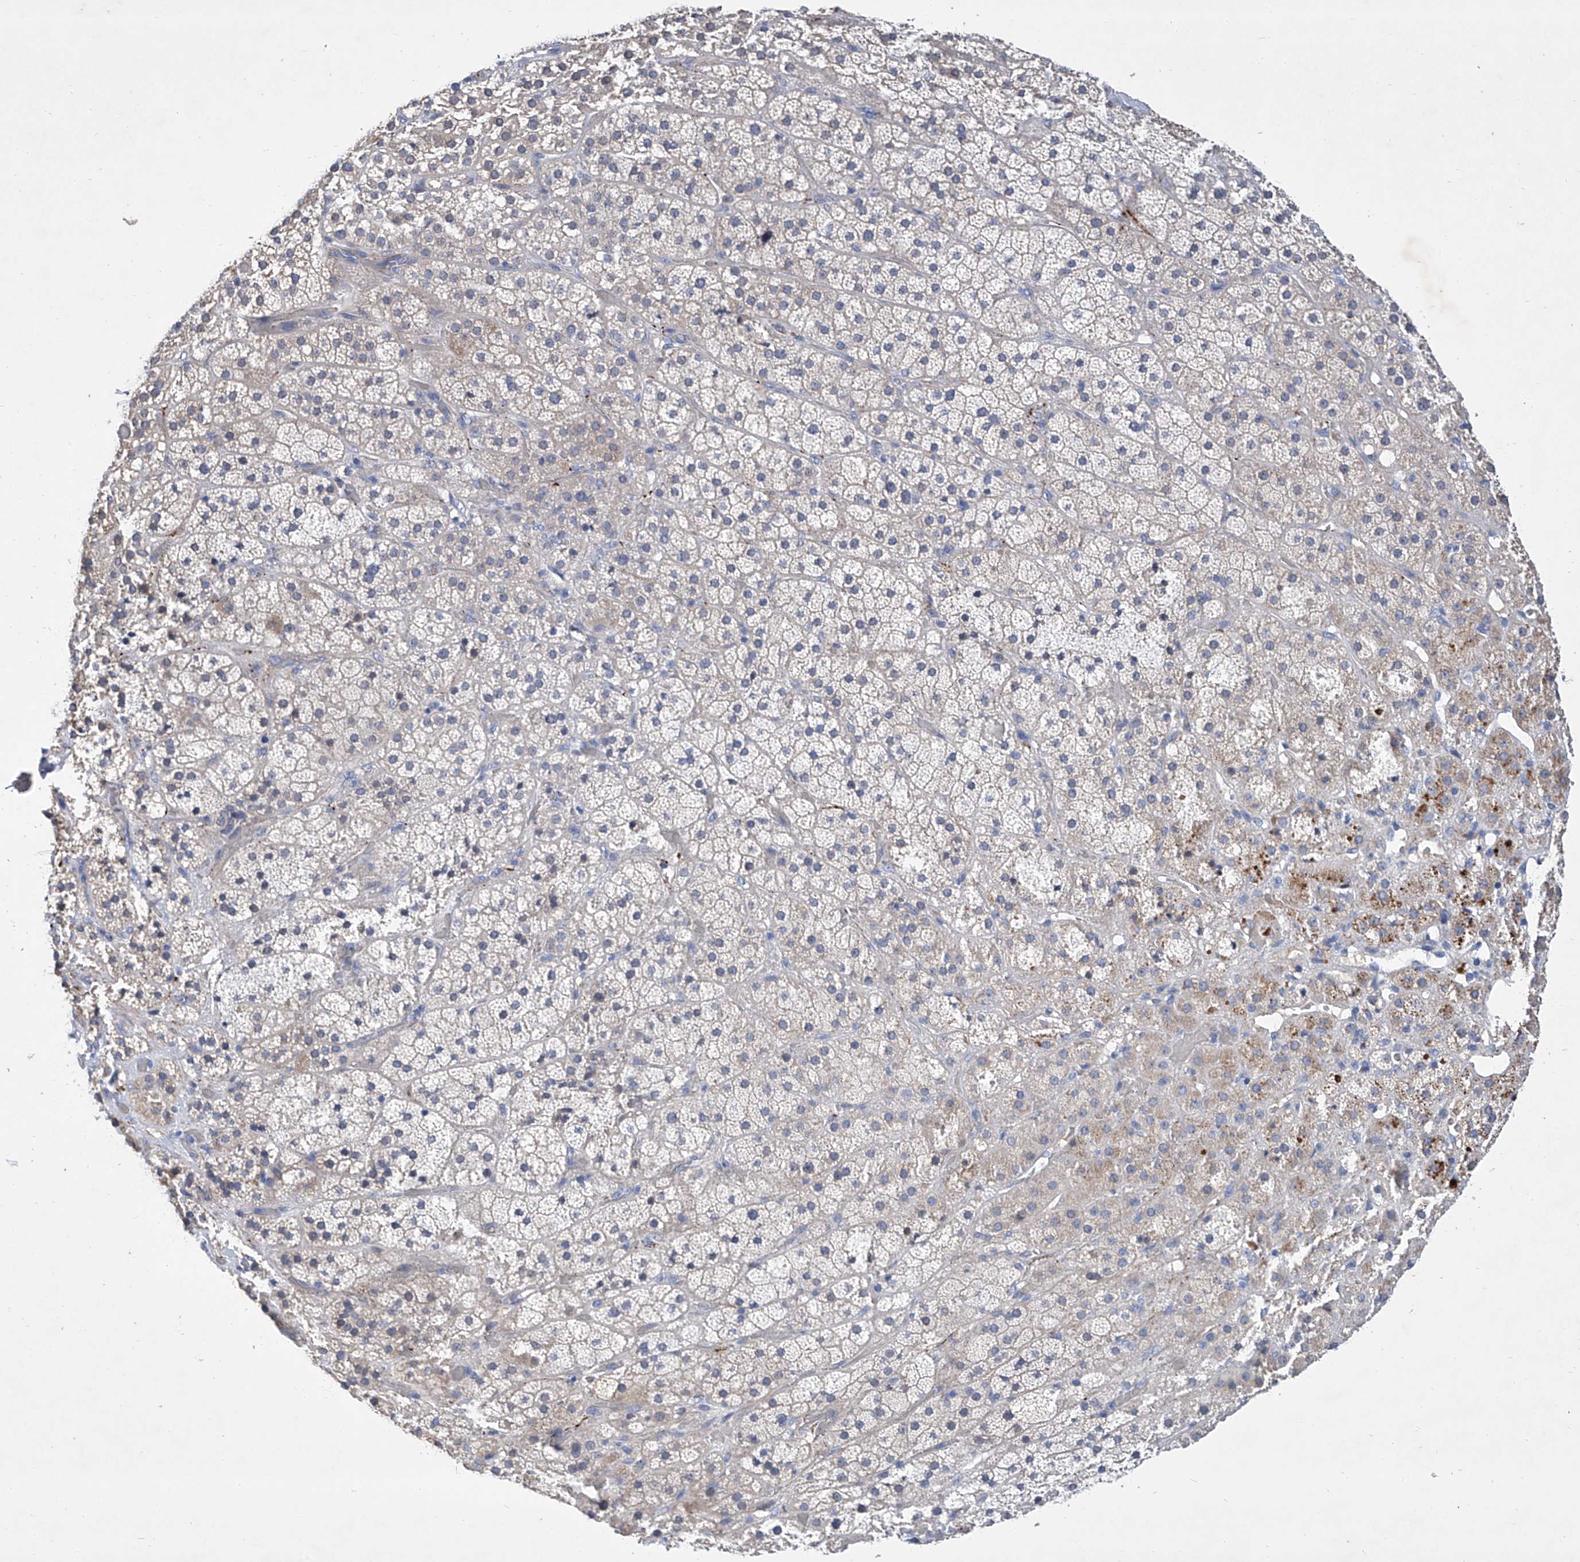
{"staining": {"intensity": "moderate", "quantity": "<25%", "location": "cytoplasmic/membranous"}, "tissue": "adrenal gland", "cell_type": "Glandular cells", "image_type": "normal", "snomed": [{"axis": "morphology", "description": "Normal tissue, NOS"}, {"axis": "topography", "description": "Adrenal gland"}], "caption": "Protein expression analysis of benign adrenal gland exhibits moderate cytoplasmic/membranous expression in approximately <25% of glandular cells. (DAB IHC with brightfield microscopy, high magnification).", "gene": "GPT", "patient": {"sex": "male", "age": 57}}